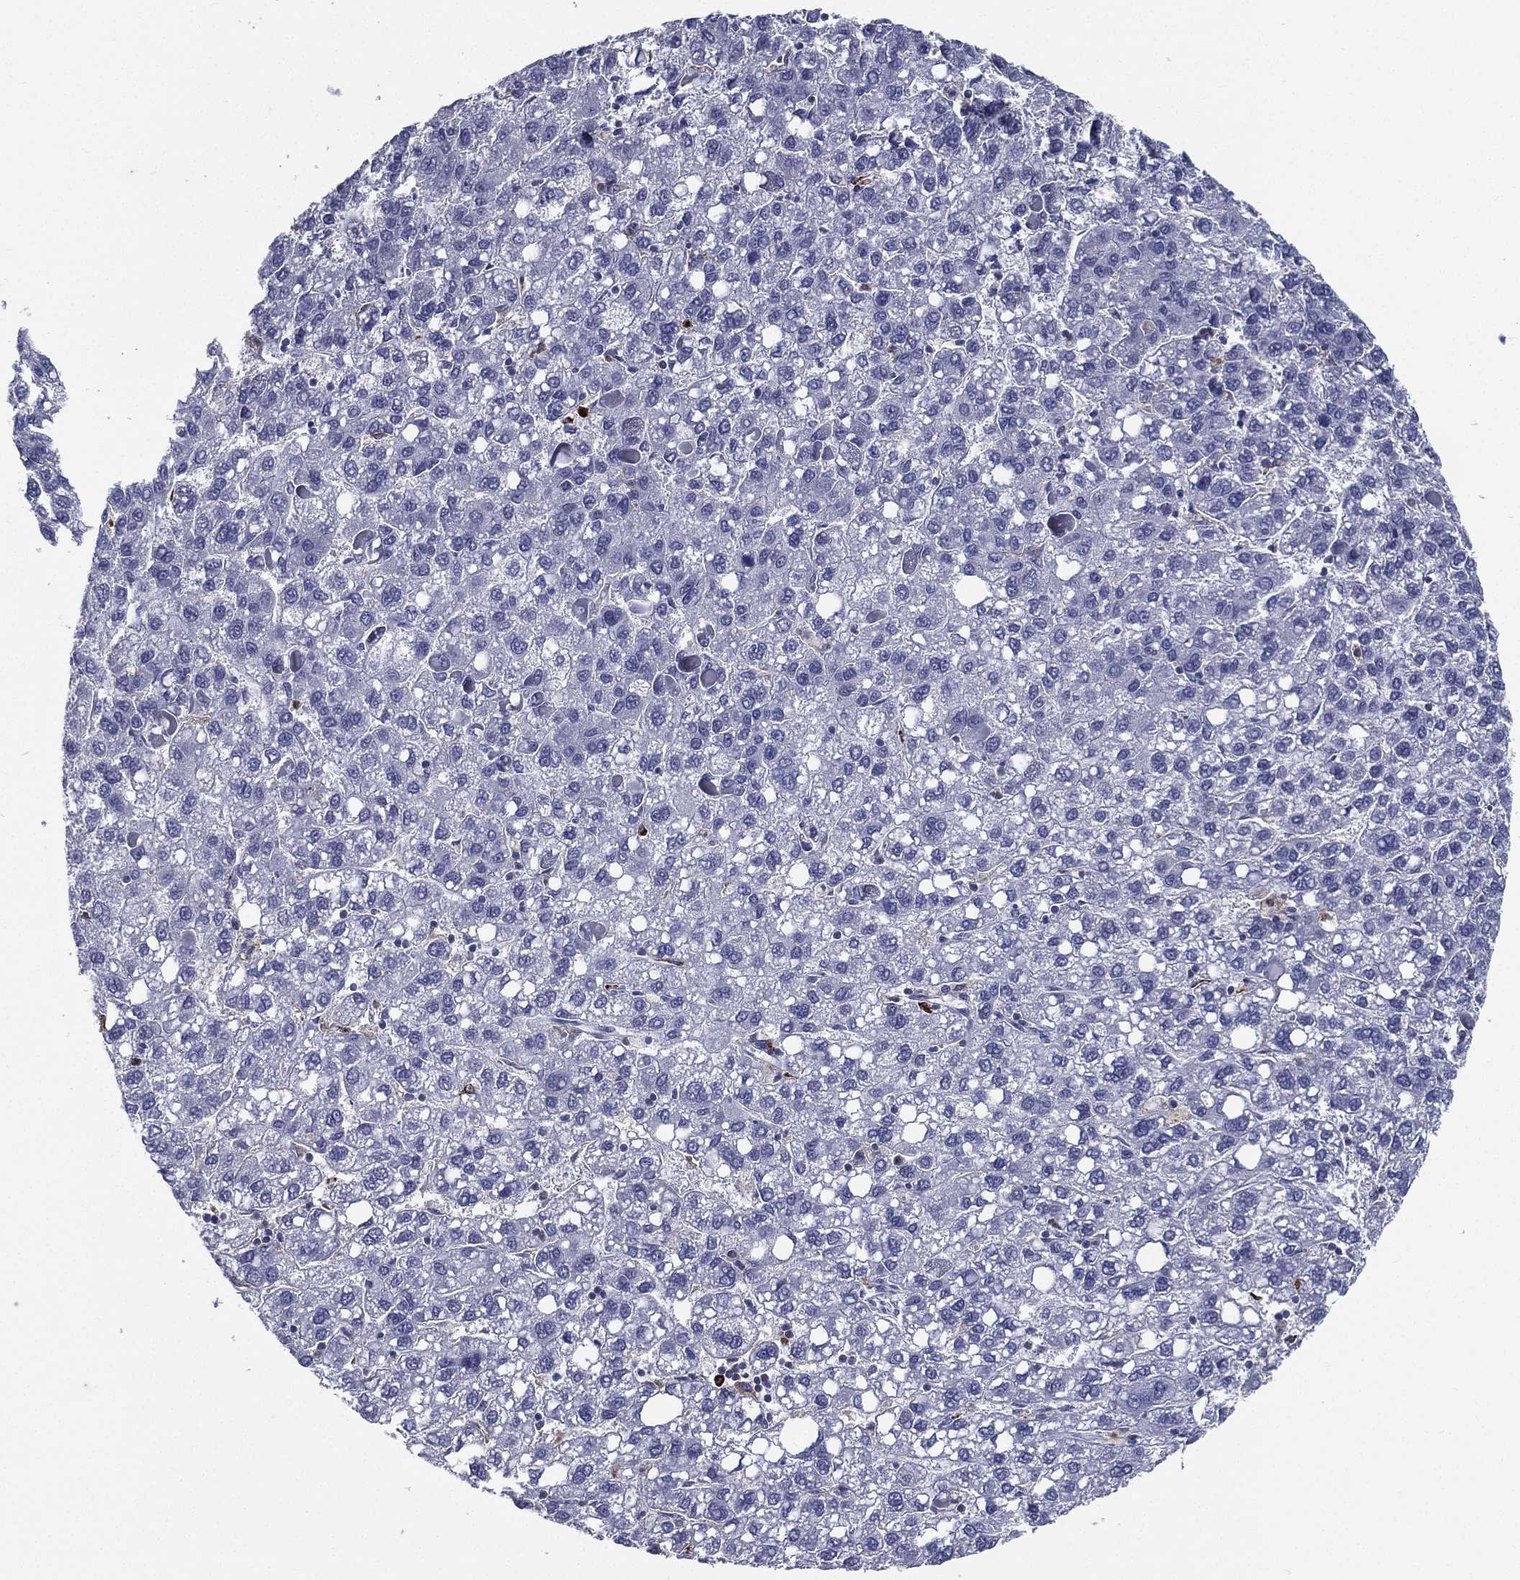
{"staining": {"intensity": "negative", "quantity": "none", "location": "none"}, "tissue": "liver cancer", "cell_type": "Tumor cells", "image_type": "cancer", "snomed": [{"axis": "morphology", "description": "Carcinoma, Hepatocellular, NOS"}, {"axis": "topography", "description": "Liver"}], "caption": "This is an immunohistochemistry image of hepatocellular carcinoma (liver). There is no expression in tumor cells.", "gene": "EVI2B", "patient": {"sex": "female", "age": 82}}